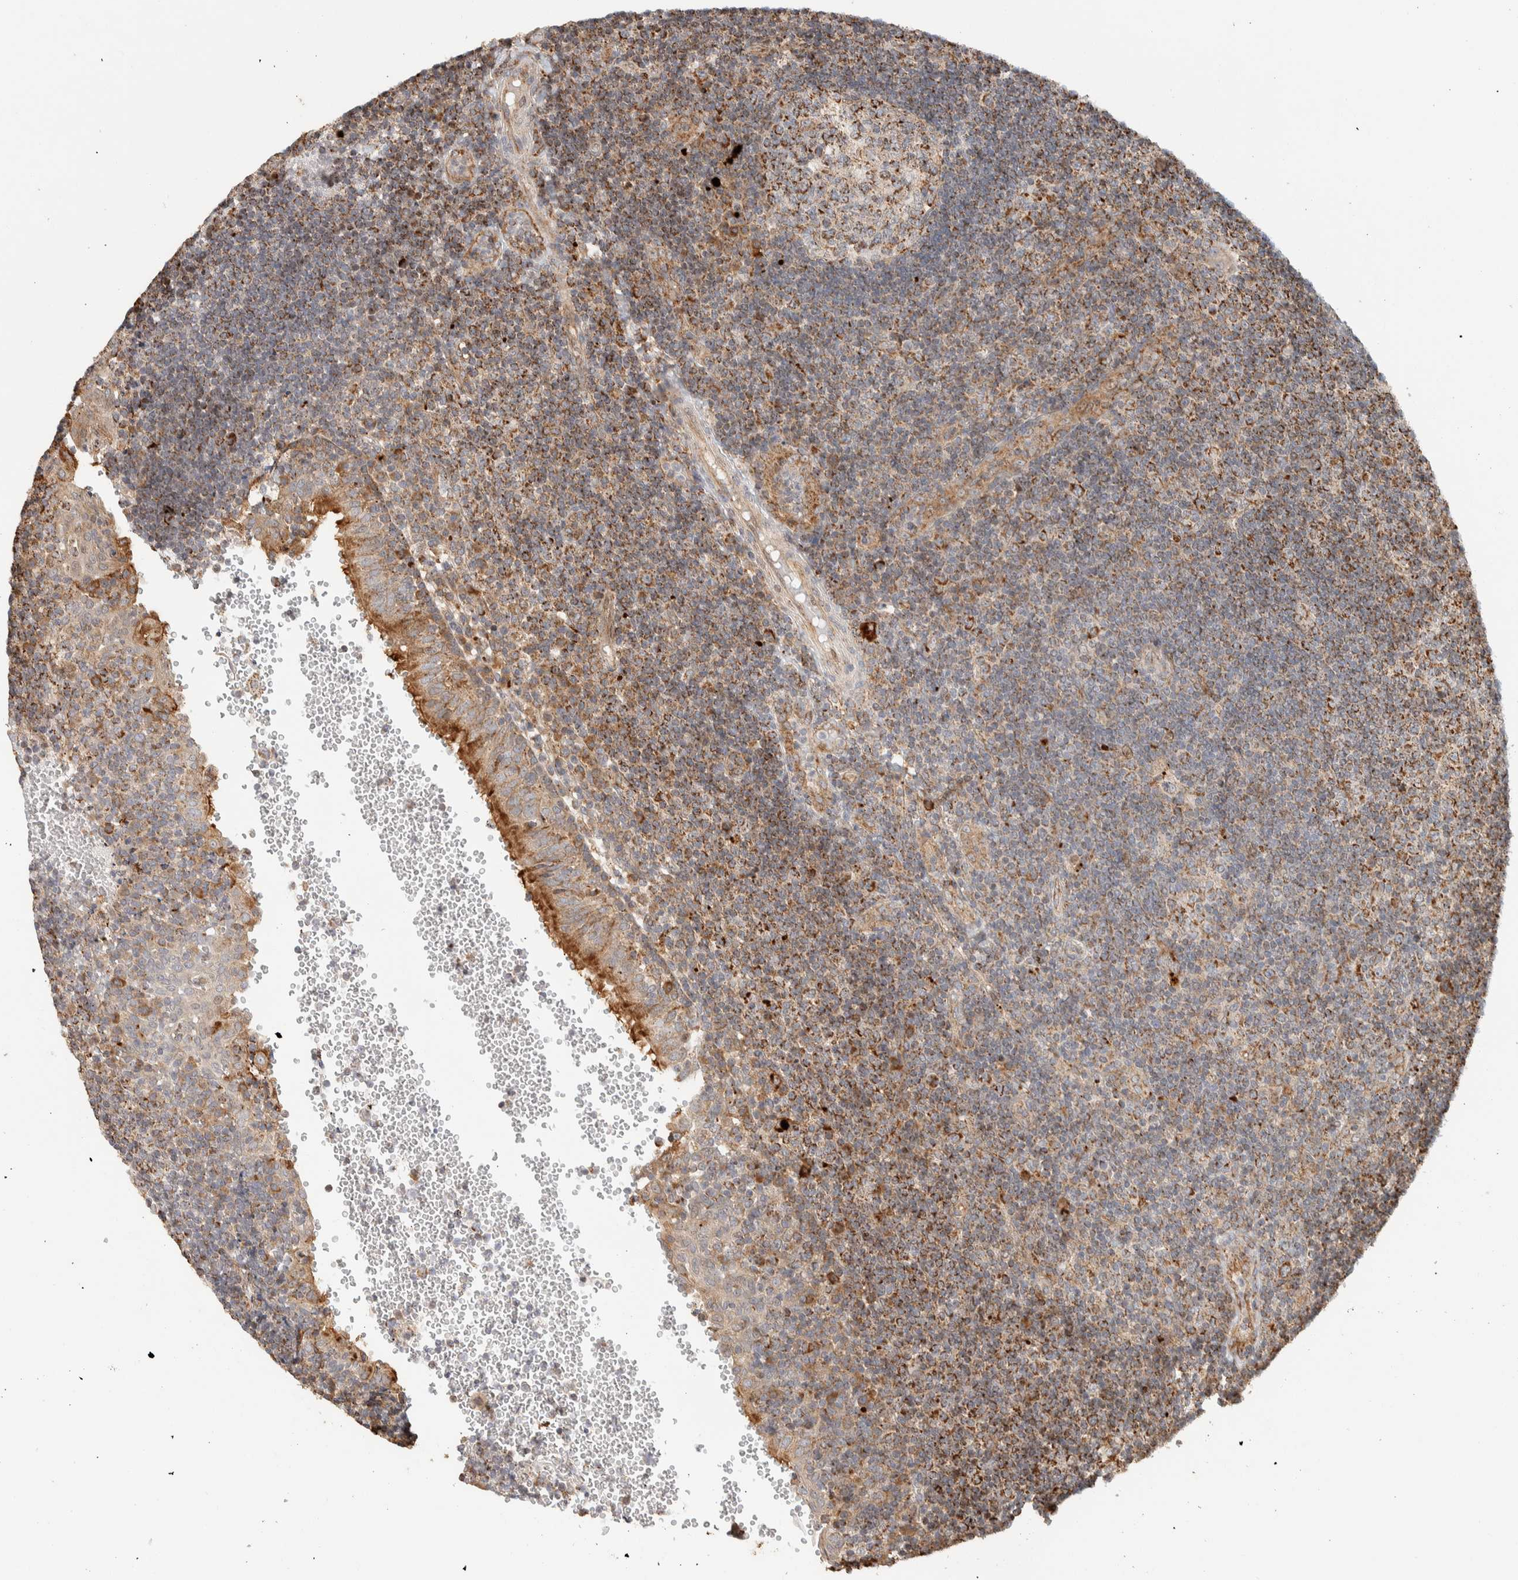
{"staining": {"intensity": "moderate", "quantity": ">75%", "location": "cytoplasmic/membranous"}, "tissue": "tonsil", "cell_type": "Germinal center cells", "image_type": "normal", "snomed": [{"axis": "morphology", "description": "Normal tissue, NOS"}, {"axis": "topography", "description": "Tonsil"}], "caption": "The micrograph reveals immunohistochemical staining of unremarkable tonsil. There is moderate cytoplasmic/membranous staining is appreciated in about >75% of germinal center cells.", "gene": "KIF9", "patient": {"sex": "female", "age": 40}}